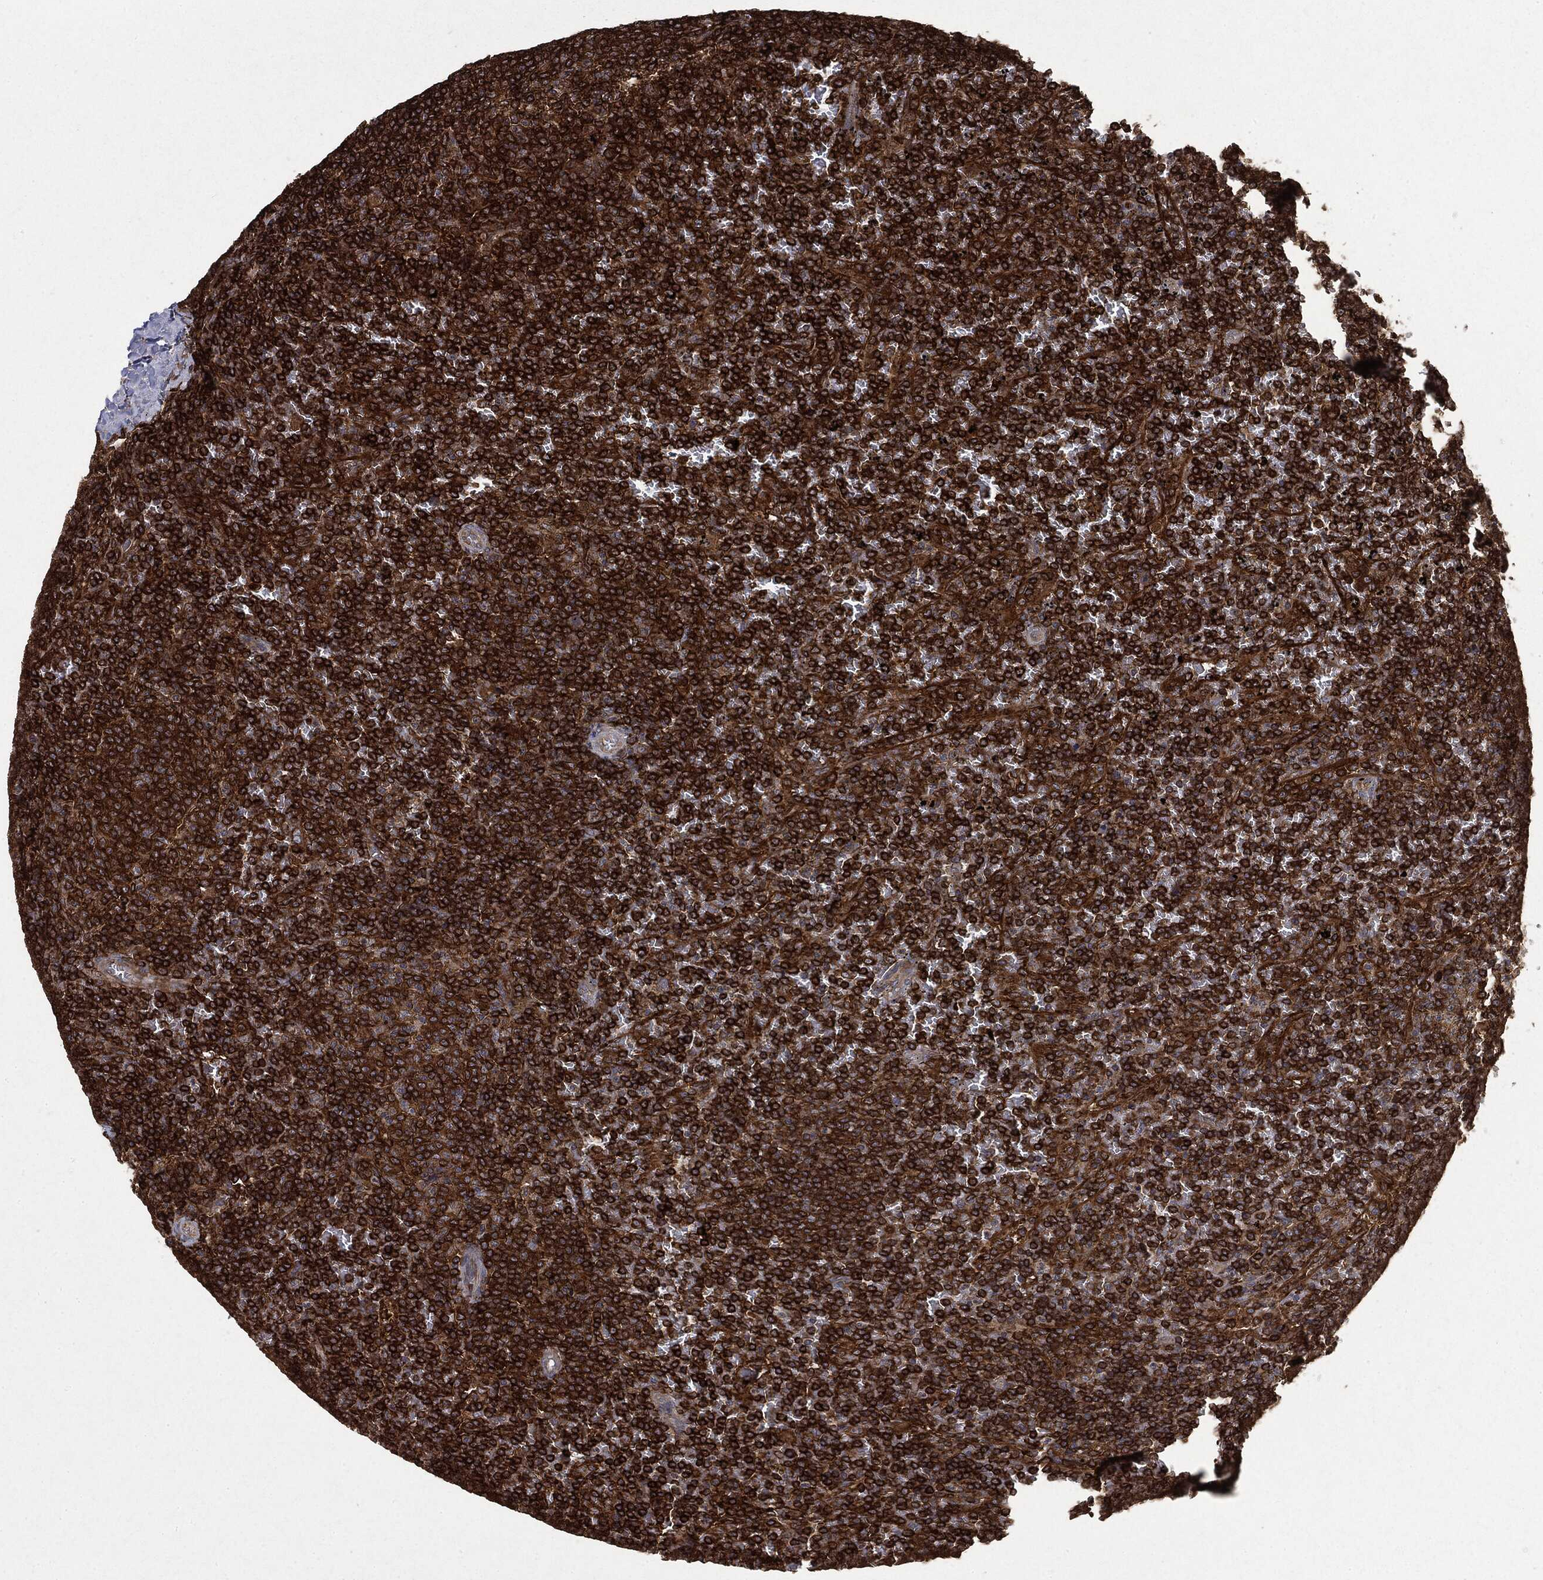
{"staining": {"intensity": "strong", "quantity": ">75%", "location": "cytoplasmic/membranous"}, "tissue": "lymphoma", "cell_type": "Tumor cells", "image_type": "cancer", "snomed": [{"axis": "morphology", "description": "Malignant lymphoma, non-Hodgkin's type, Low grade"}, {"axis": "topography", "description": "Spleen"}], "caption": "A photomicrograph of human malignant lymphoma, non-Hodgkin's type (low-grade) stained for a protein demonstrates strong cytoplasmic/membranous brown staining in tumor cells. (DAB IHC, brown staining for protein, blue staining for nuclei).", "gene": "SNX5", "patient": {"sex": "female", "age": 77}}